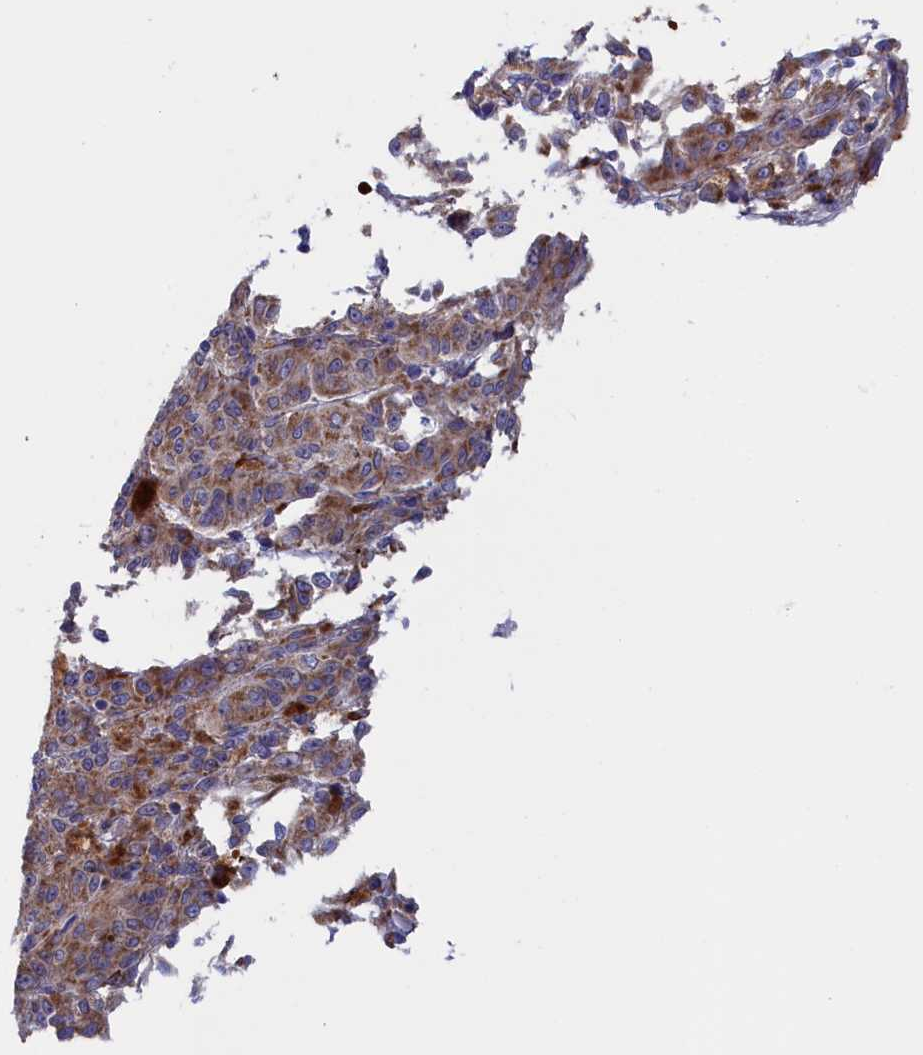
{"staining": {"intensity": "moderate", "quantity": ">75%", "location": "cytoplasmic/membranous"}, "tissue": "melanoma", "cell_type": "Tumor cells", "image_type": "cancer", "snomed": [{"axis": "morphology", "description": "Malignant melanoma, NOS"}, {"axis": "topography", "description": "Skin"}], "caption": "Immunohistochemical staining of malignant melanoma shows medium levels of moderate cytoplasmic/membranous protein staining in about >75% of tumor cells. The staining was performed using DAB (3,3'-diaminobenzidine), with brown indicating positive protein expression. Nuclei are stained blue with hematoxylin.", "gene": "CCDC68", "patient": {"sex": "female", "age": 52}}